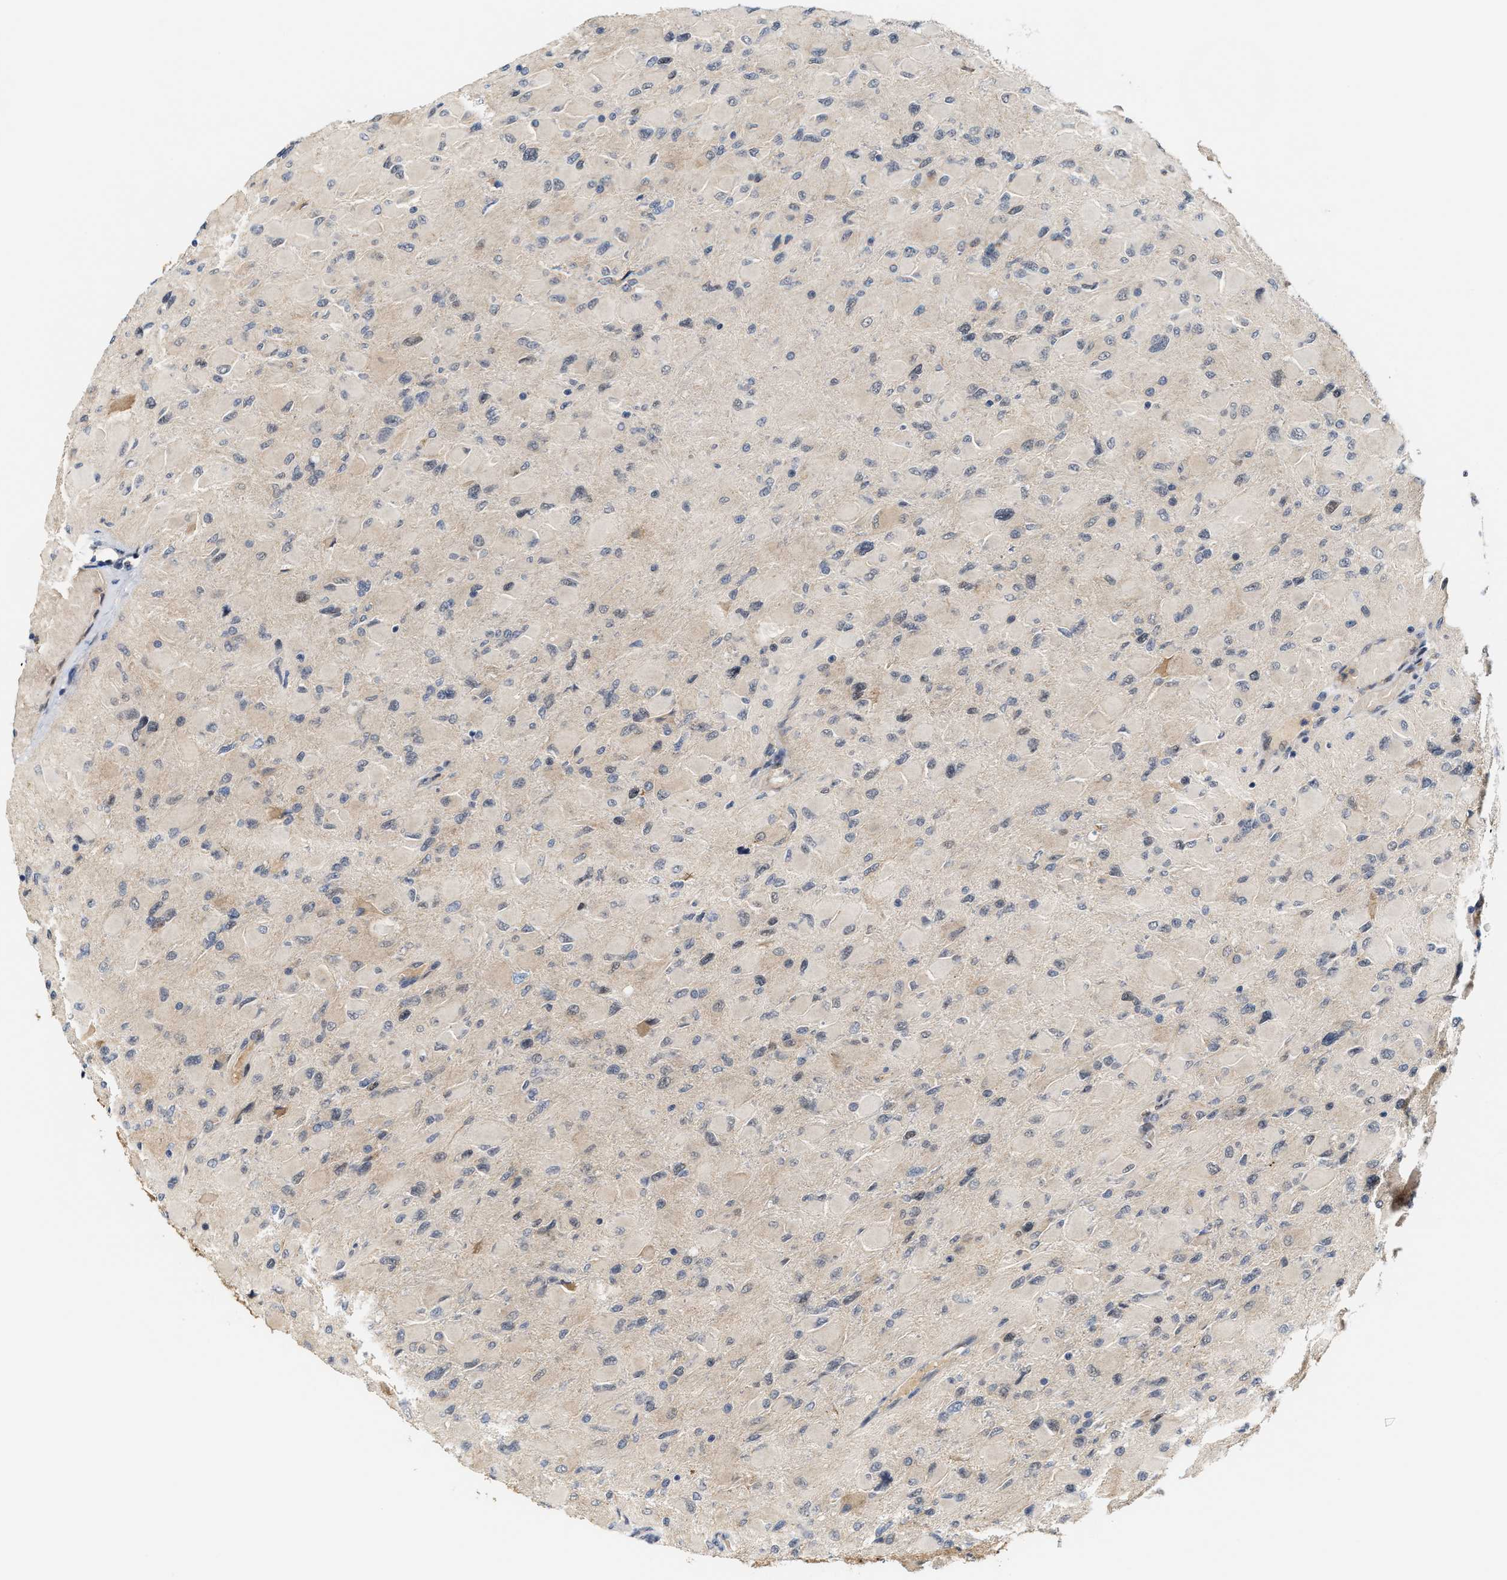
{"staining": {"intensity": "negative", "quantity": "none", "location": "none"}, "tissue": "glioma", "cell_type": "Tumor cells", "image_type": "cancer", "snomed": [{"axis": "morphology", "description": "Glioma, malignant, High grade"}, {"axis": "topography", "description": "Cerebral cortex"}], "caption": "Immunohistochemistry (IHC) photomicrograph of human glioma stained for a protein (brown), which reveals no expression in tumor cells.", "gene": "TCF4", "patient": {"sex": "female", "age": 36}}